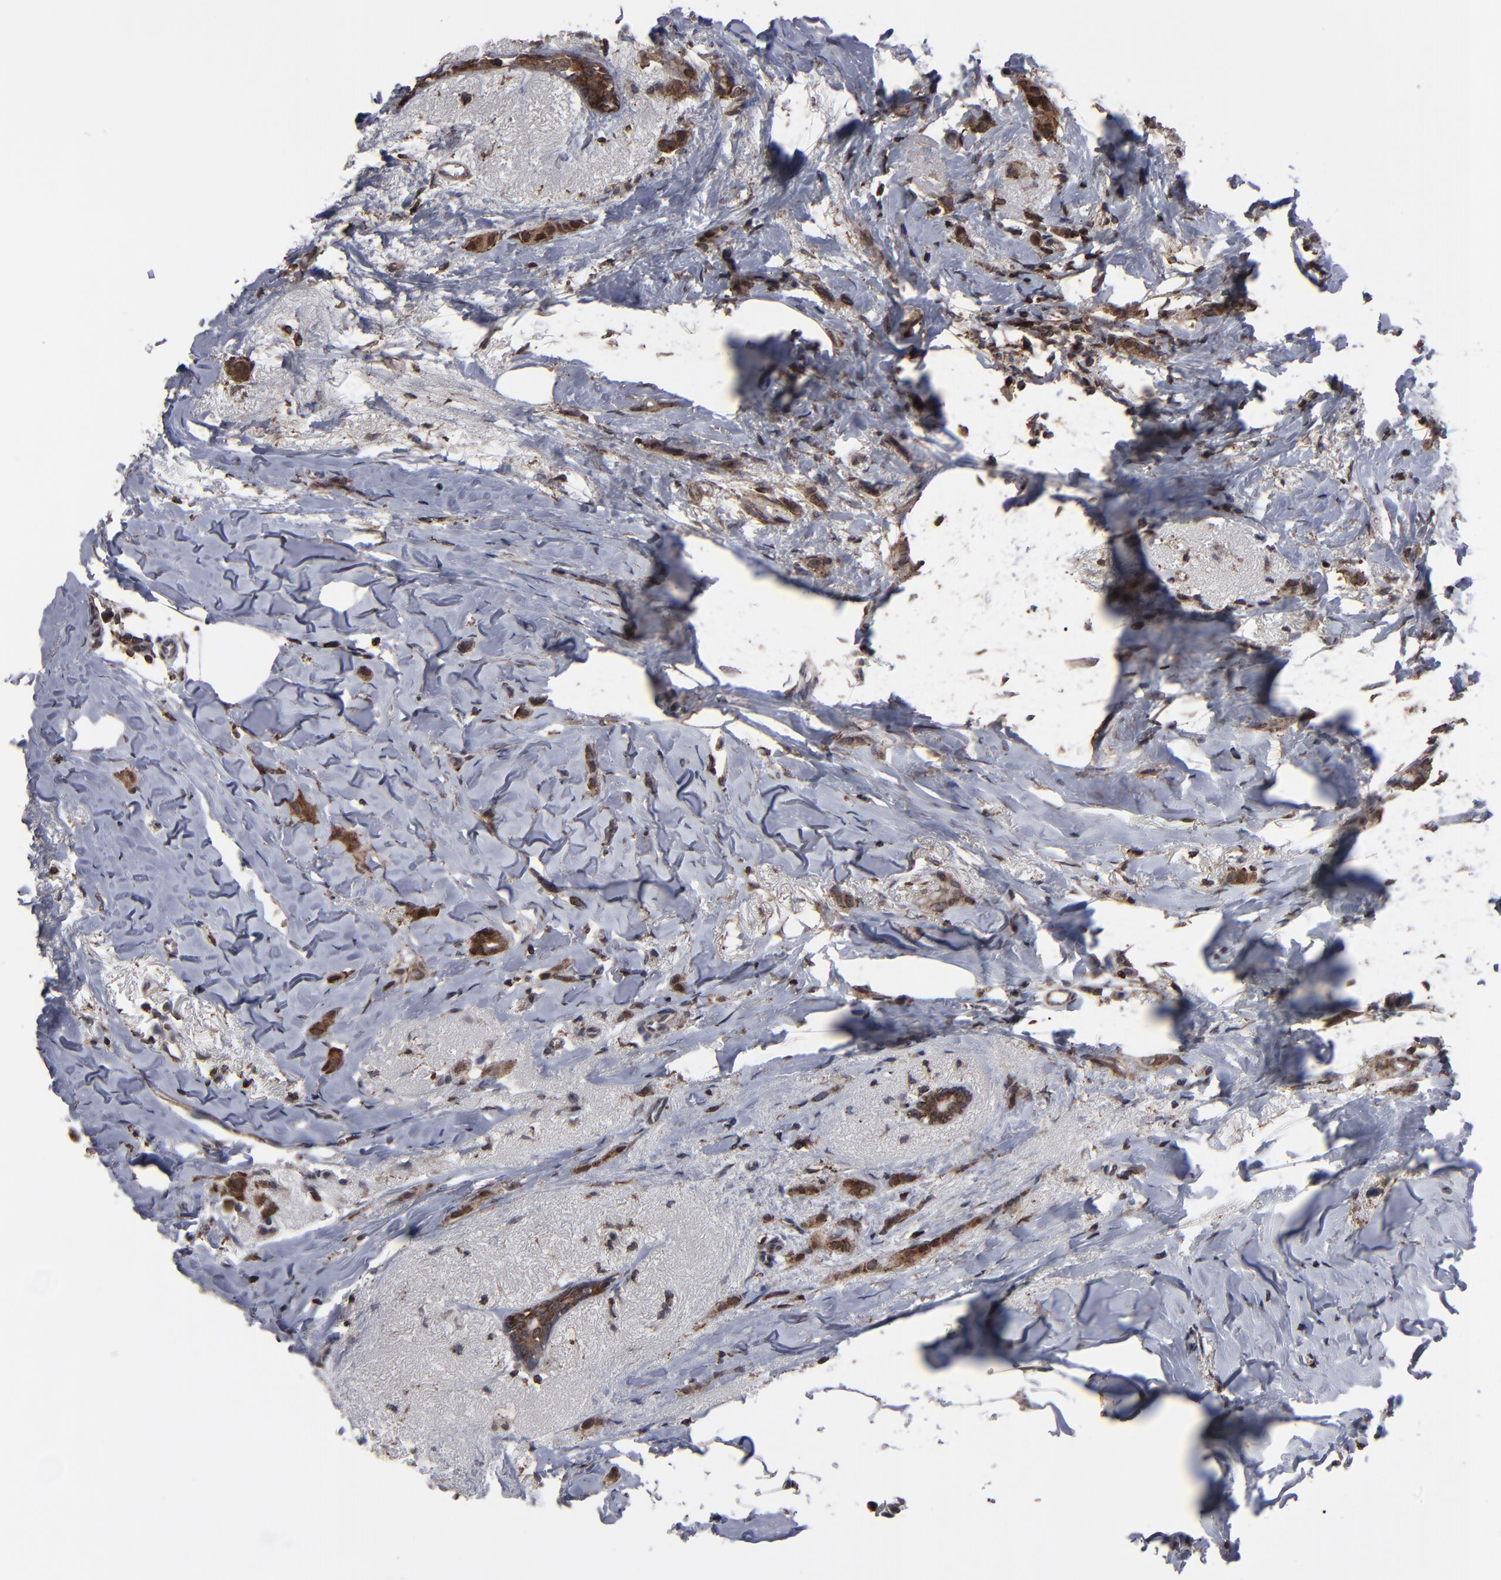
{"staining": {"intensity": "strong", "quantity": ">75%", "location": "cytoplasmic/membranous,nuclear"}, "tissue": "breast cancer", "cell_type": "Tumor cells", "image_type": "cancer", "snomed": [{"axis": "morphology", "description": "Lobular carcinoma"}, {"axis": "topography", "description": "Breast"}], "caption": "Breast cancer (lobular carcinoma) stained for a protein displays strong cytoplasmic/membranous and nuclear positivity in tumor cells.", "gene": "KIAA2026", "patient": {"sex": "female", "age": 55}}